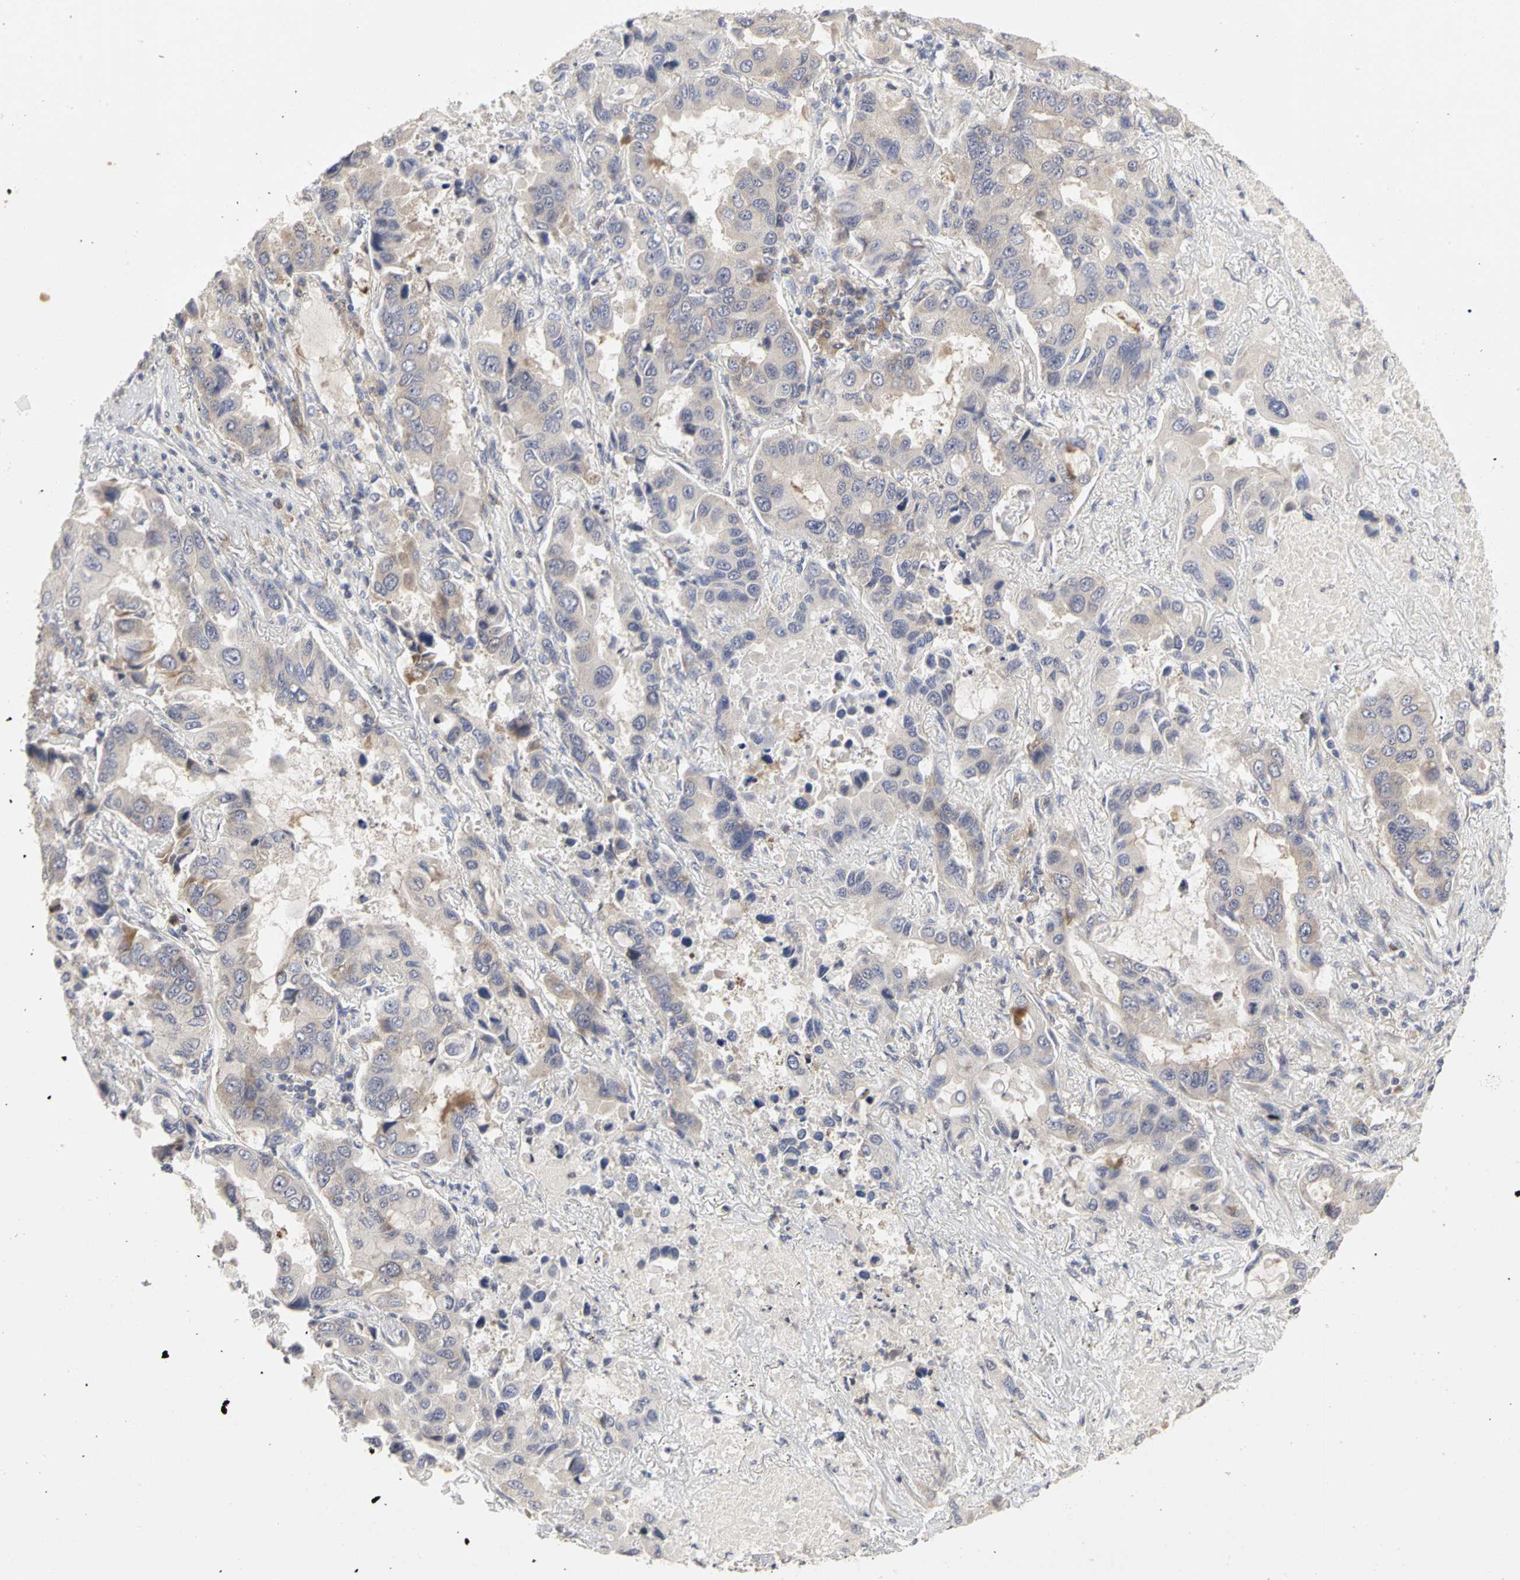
{"staining": {"intensity": "weak", "quantity": "25%-75%", "location": "cytoplasmic/membranous"}, "tissue": "lung cancer", "cell_type": "Tumor cells", "image_type": "cancer", "snomed": [{"axis": "morphology", "description": "Adenocarcinoma, NOS"}, {"axis": "topography", "description": "Lung"}], "caption": "Lung cancer (adenocarcinoma) was stained to show a protein in brown. There is low levels of weak cytoplasmic/membranous staining in about 25%-75% of tumor cells.", "gene": "IRAK1", "patient": {"sex": "male", "age": 64}}